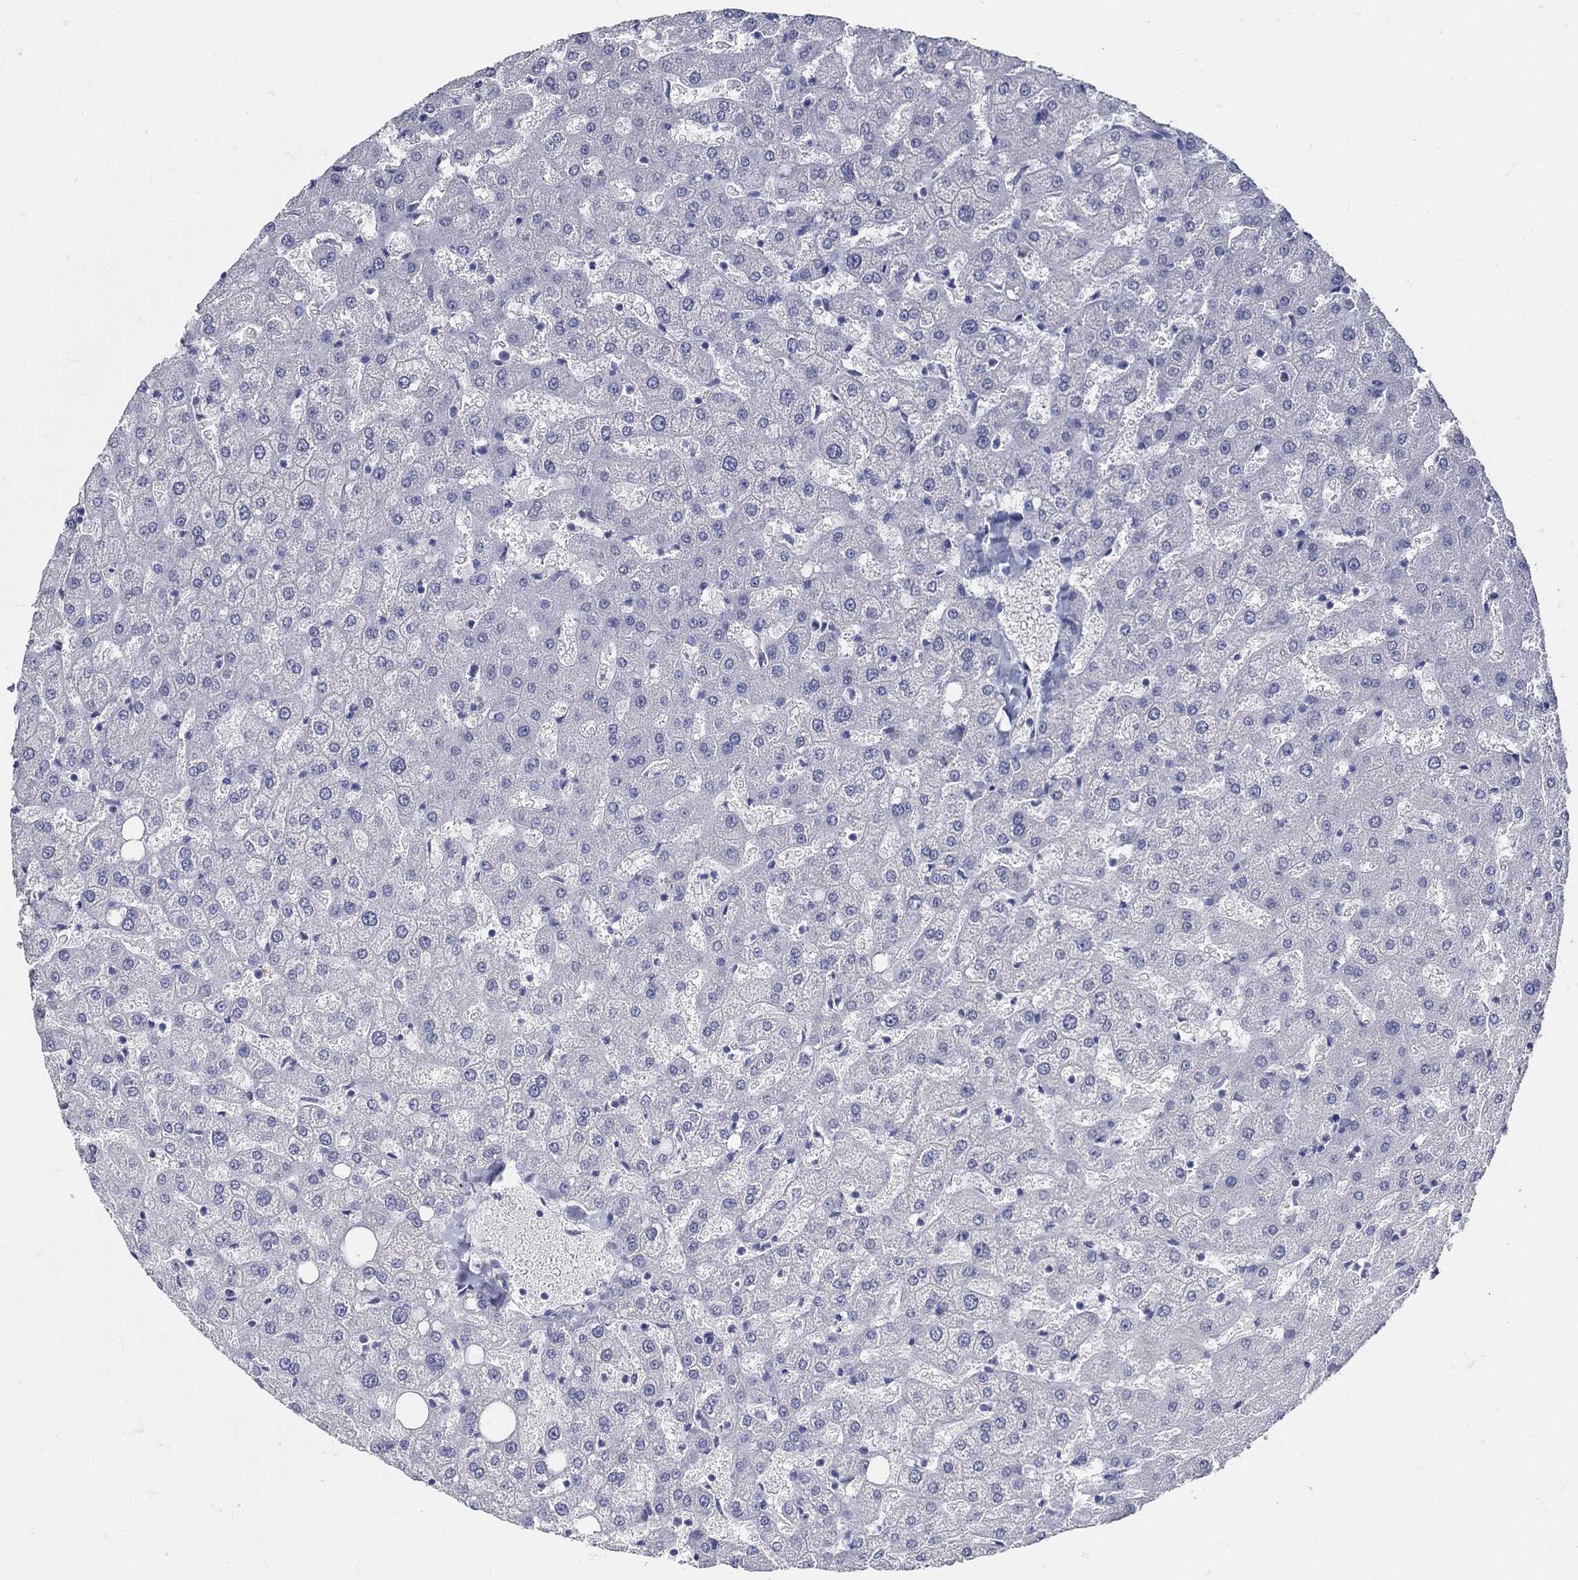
{"staining": {"intensity": "negative", "quantity": "none", "location": "none"}, "tissue": "liver", "cell_type": "Cholangiocytes", "image_type": "normal", "snomed": [{"axis": "morphology", "description": "Normal tissue, NOS"}, {"axis": "topography", "description": "Liver"}], "caption": "Unremarkable liver was stained to show a protein in brown. There is no significant staining in cholangiocytes. (Stains: DAB (3,3'-diaminobenzidine) IHC with hematoxylin counter stain, Microscopy: brightfield microscopy at high magnification).", "gene": "USP29", "patient": {"sex": "female", "age": 50}}